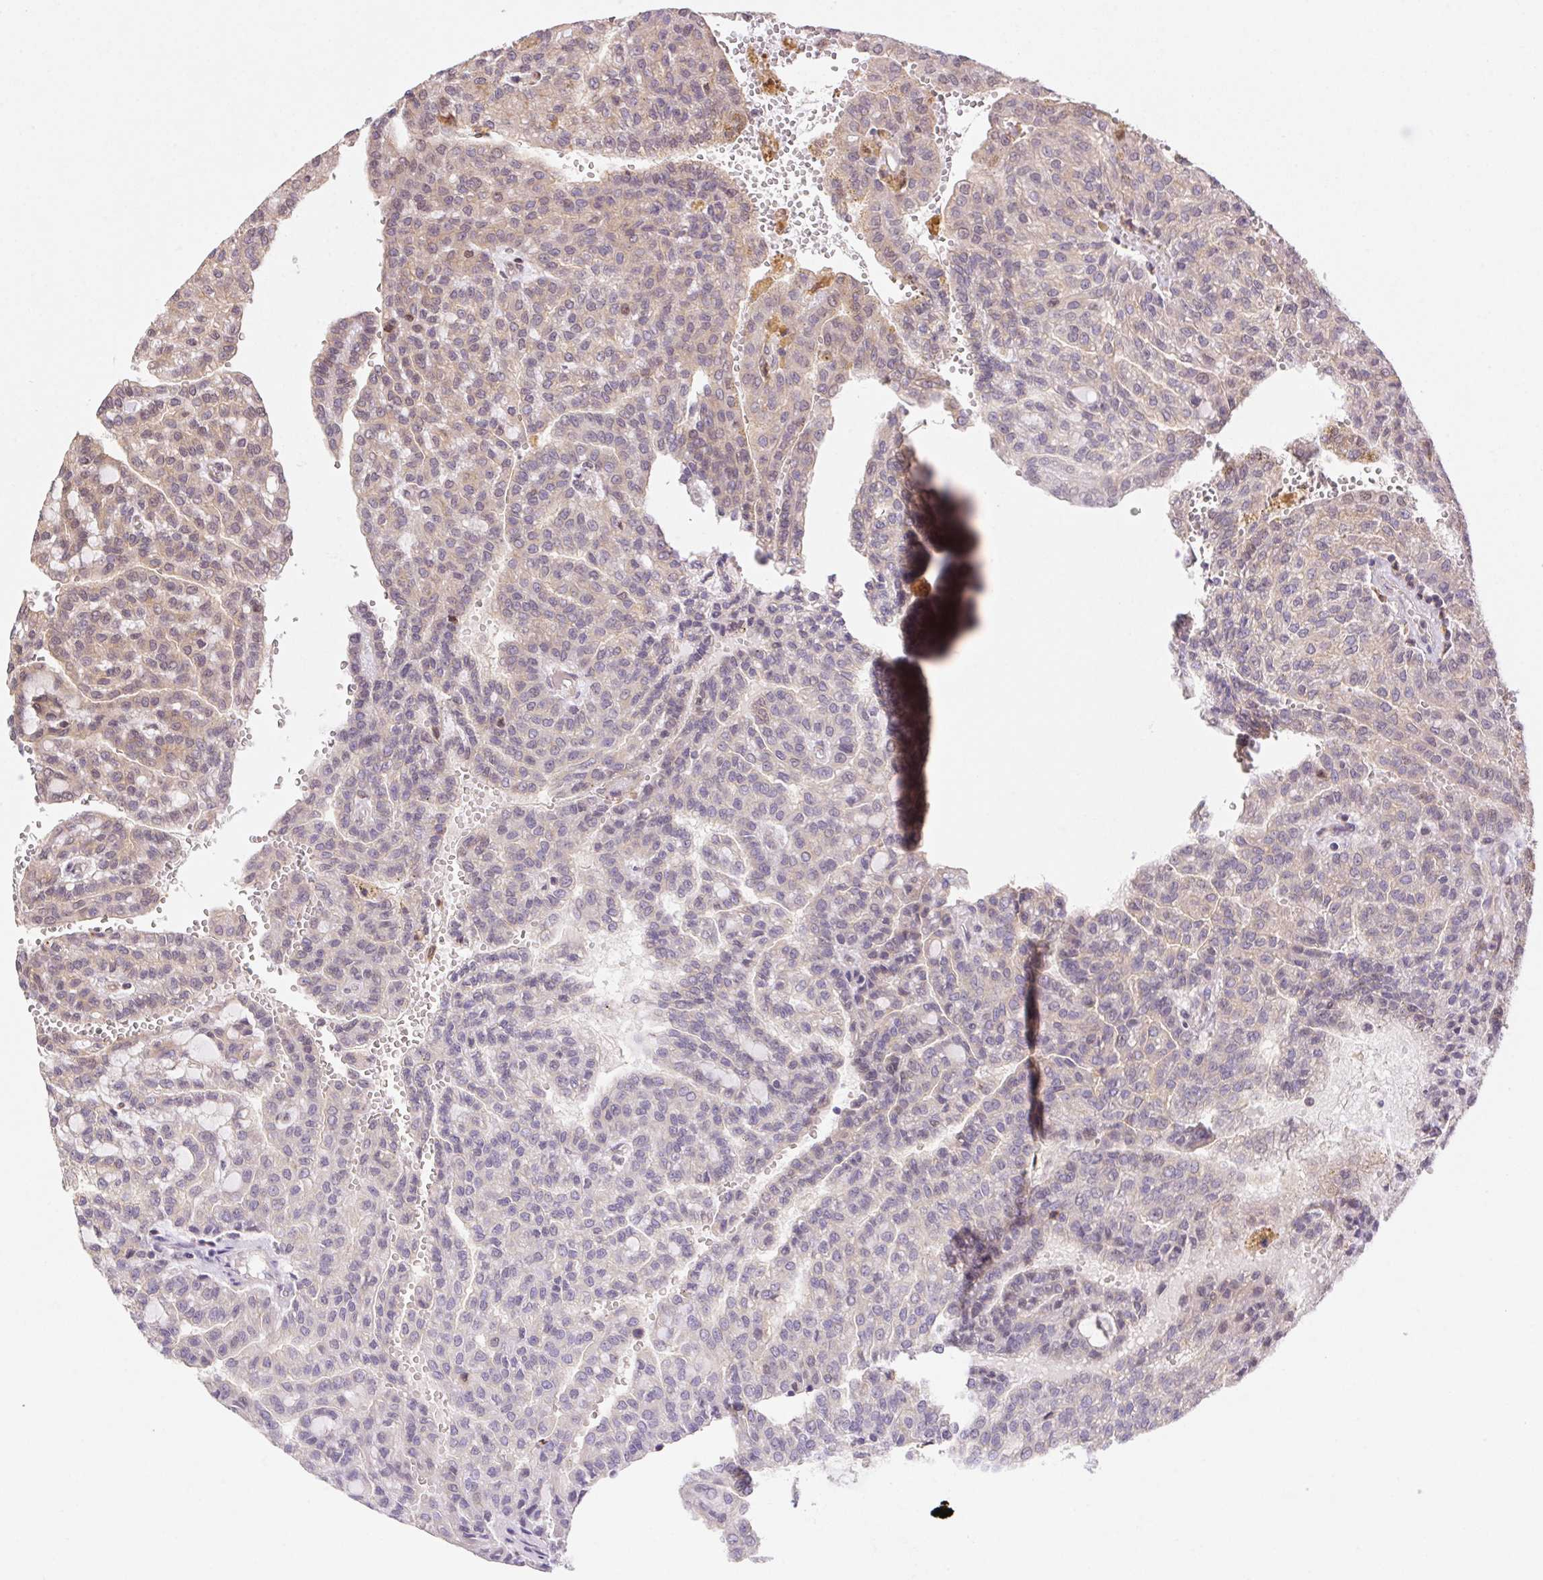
{"staining": {"intensity": "weak", "quantity": "<25%", "location": "cytoplasmic/membranous"}, "tissue": "renal cancer", "cell_type": "Tumor cells", "image_type": "cancer", "snomed": [{"axis": "morphology", "description": "Adenocarcinoma, NOS"}, {"axis": "topography", "description": "Kidney"}], "caption": "Human adenocarcinoma (renal) stained for a protein using immunohistochemistry (IHC) demonstrates no positivity in tumor cells.", "gene": "MEX3D", "patient": {"sex": "male", "age": 63}}